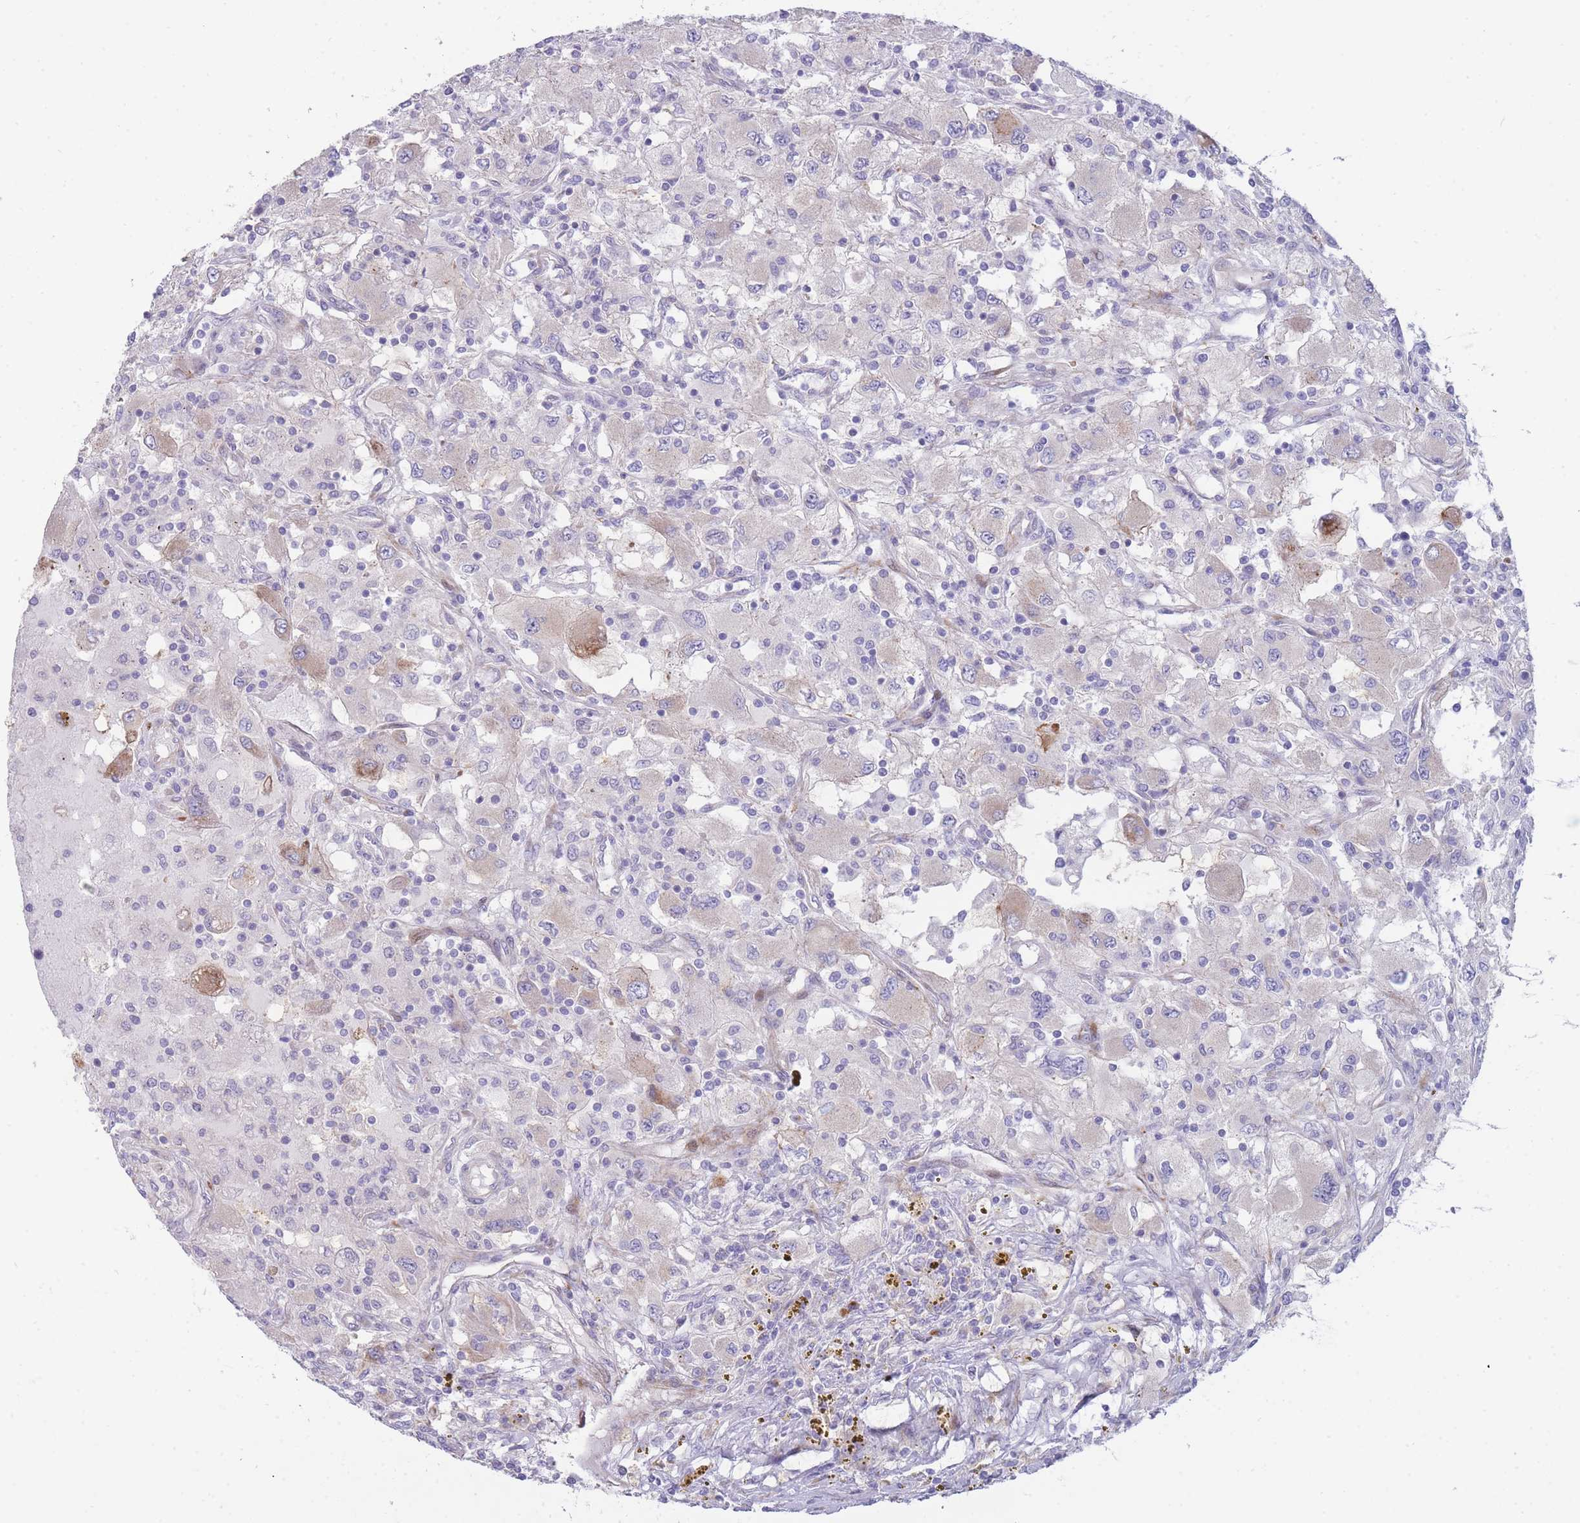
{"staining": {"intensity": "weak", "quantity": "<25%", "location": "cytoplasmic/membranous"}, "tissue": "renal cancer", "cell_type": "Tumor cells", "image_type": "cancer", "snomed": [{"axis": "morphology", "description": "Adenocarcinoma, NOS"}, {"axis": "topography", "description": "Kidney"}], "caption": "The image reveals no significant staining in tumor cells of renal cancer (adenocarcinoma).", "gene": "ATP5MC2", "patient": {"sex": "female", "age": 67}}